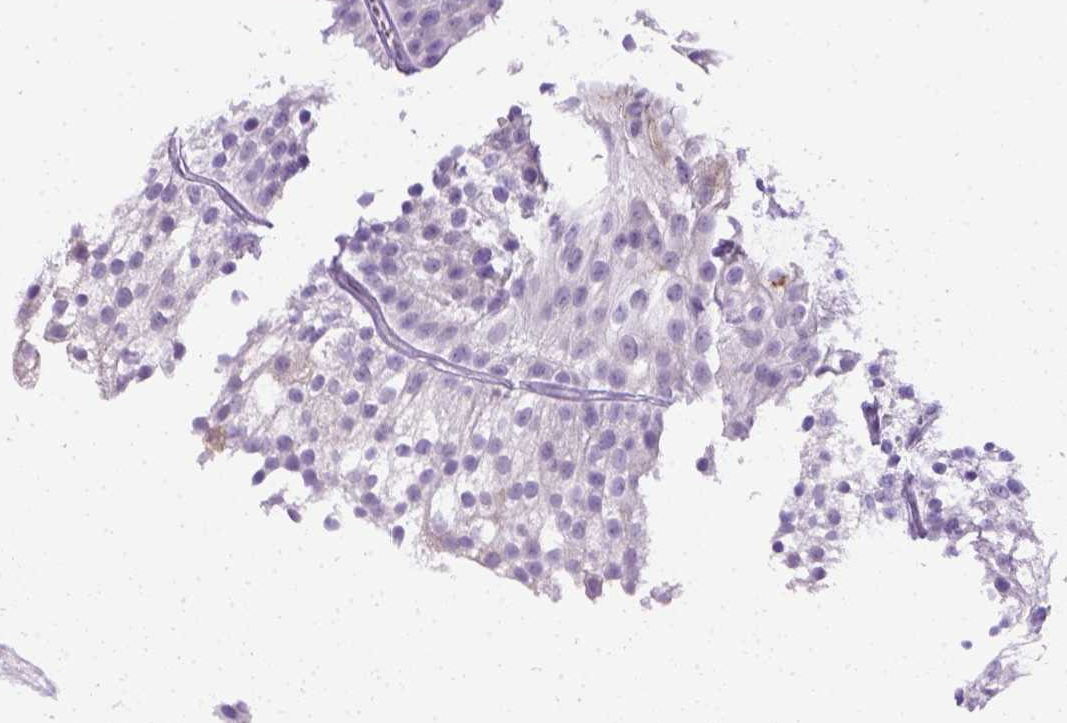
{"staining": {"intensity": "negative", "quantity": "none", "location": "none"}, "tissue": "urothelial cancer", "cell_type": "Tumor cells", "image_type": "cancer", "snomed": [{"axis": "morphology", "description": "Urothelial carcinoma, Low grade"}, {"axis": "topography", "description": "Urinary bladder"}], "caption": "Urothelial cancer was stained to show a protein in brown. There is no significant expression in tumor cells.", "gene": "FAM184B", "patient": {"sex": "male", "age": 70}}